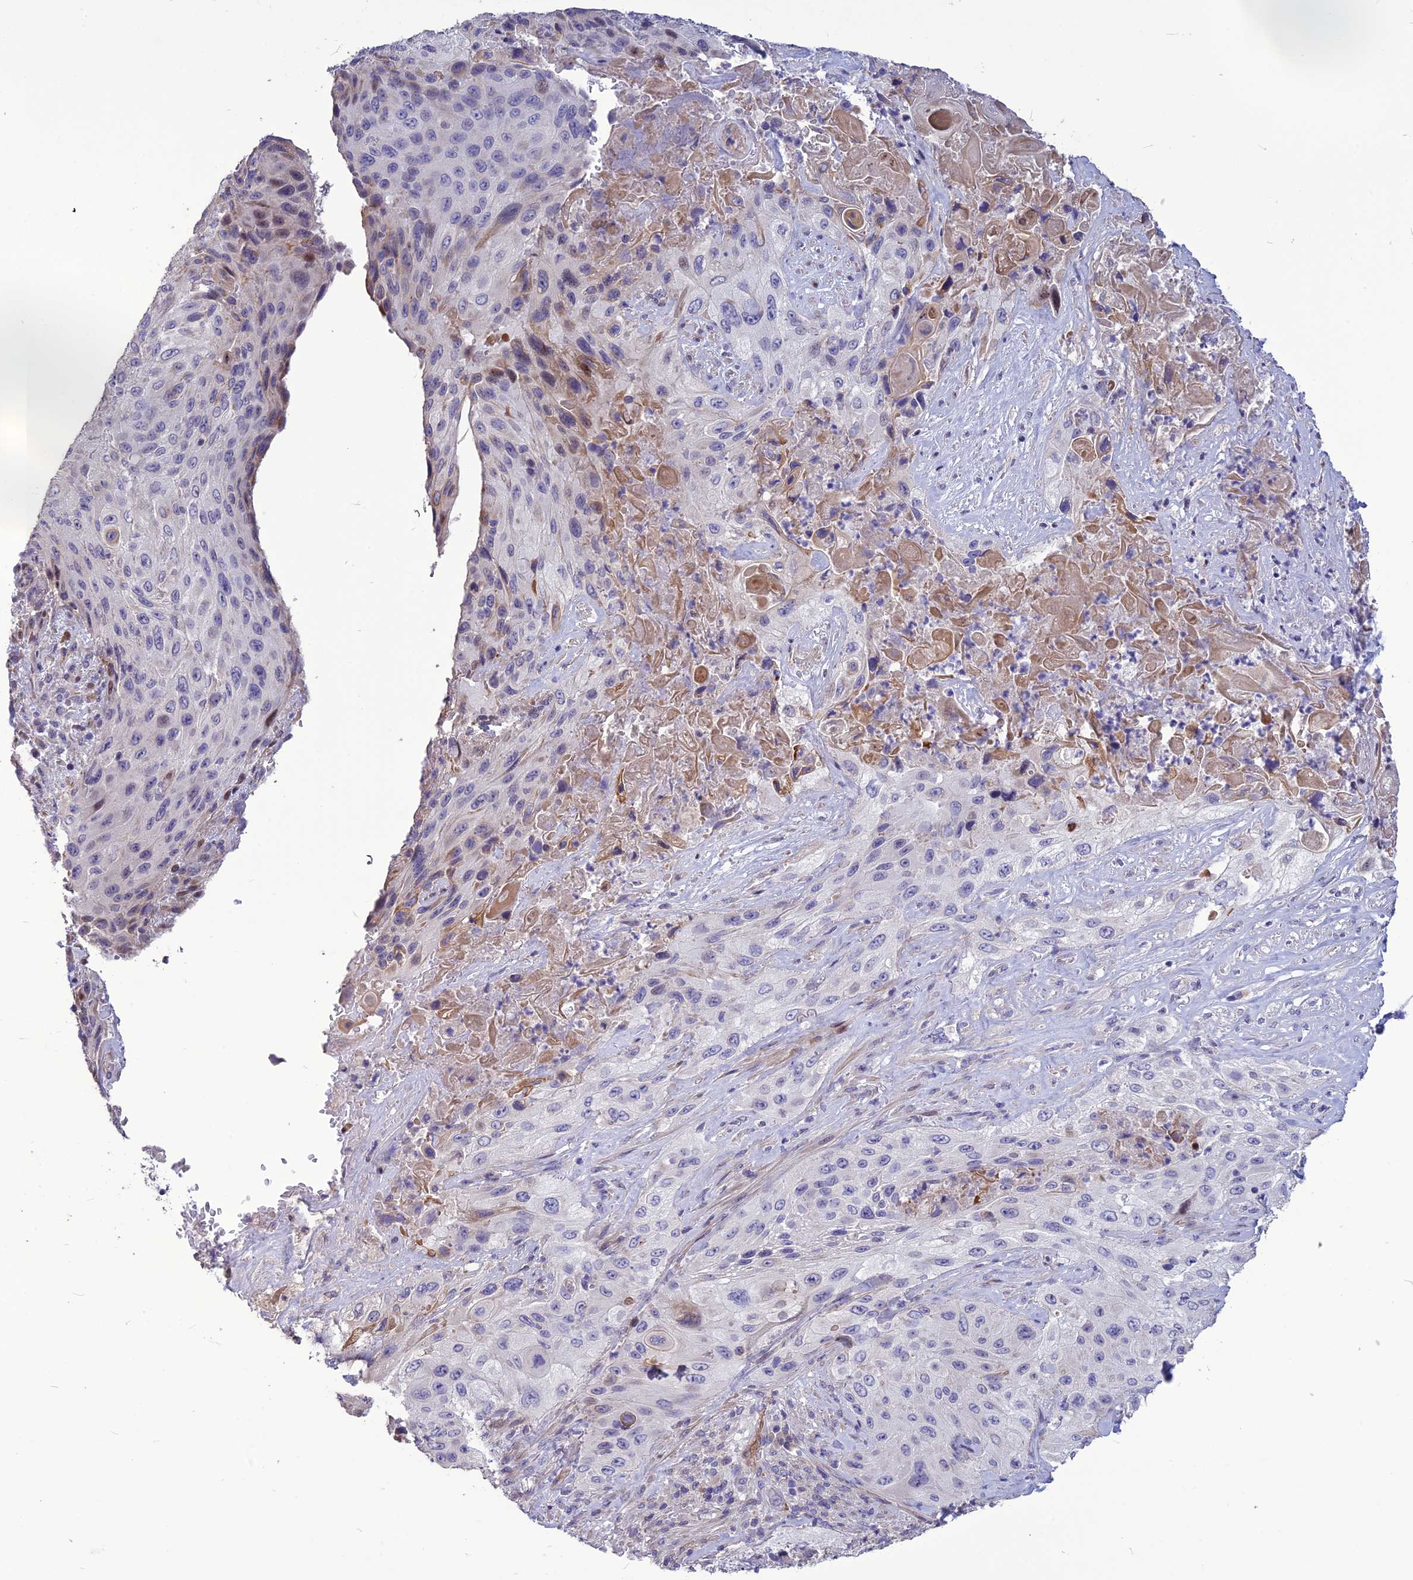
{"staining": {"intensity": "negative", "quantity": "none", "location": "none"}, "tissue": "cervical cancer", "cell_type": "Tumor cells", "image_type": "cancer", "snomed": [{"axis": "morphology", "description": "Squamous cell carcinoma, NOS"}, {"axis": "topography", "description": "Cervix"}], "caption": "Immunohistochemistry (IHC) photomicrograph of human squamous cell carcinoma (cervical) stained for a protein (brown), which shows no staining in tumor cells.", "gene": "SPG21", "patient": {"sex": "female", "age": 42}}